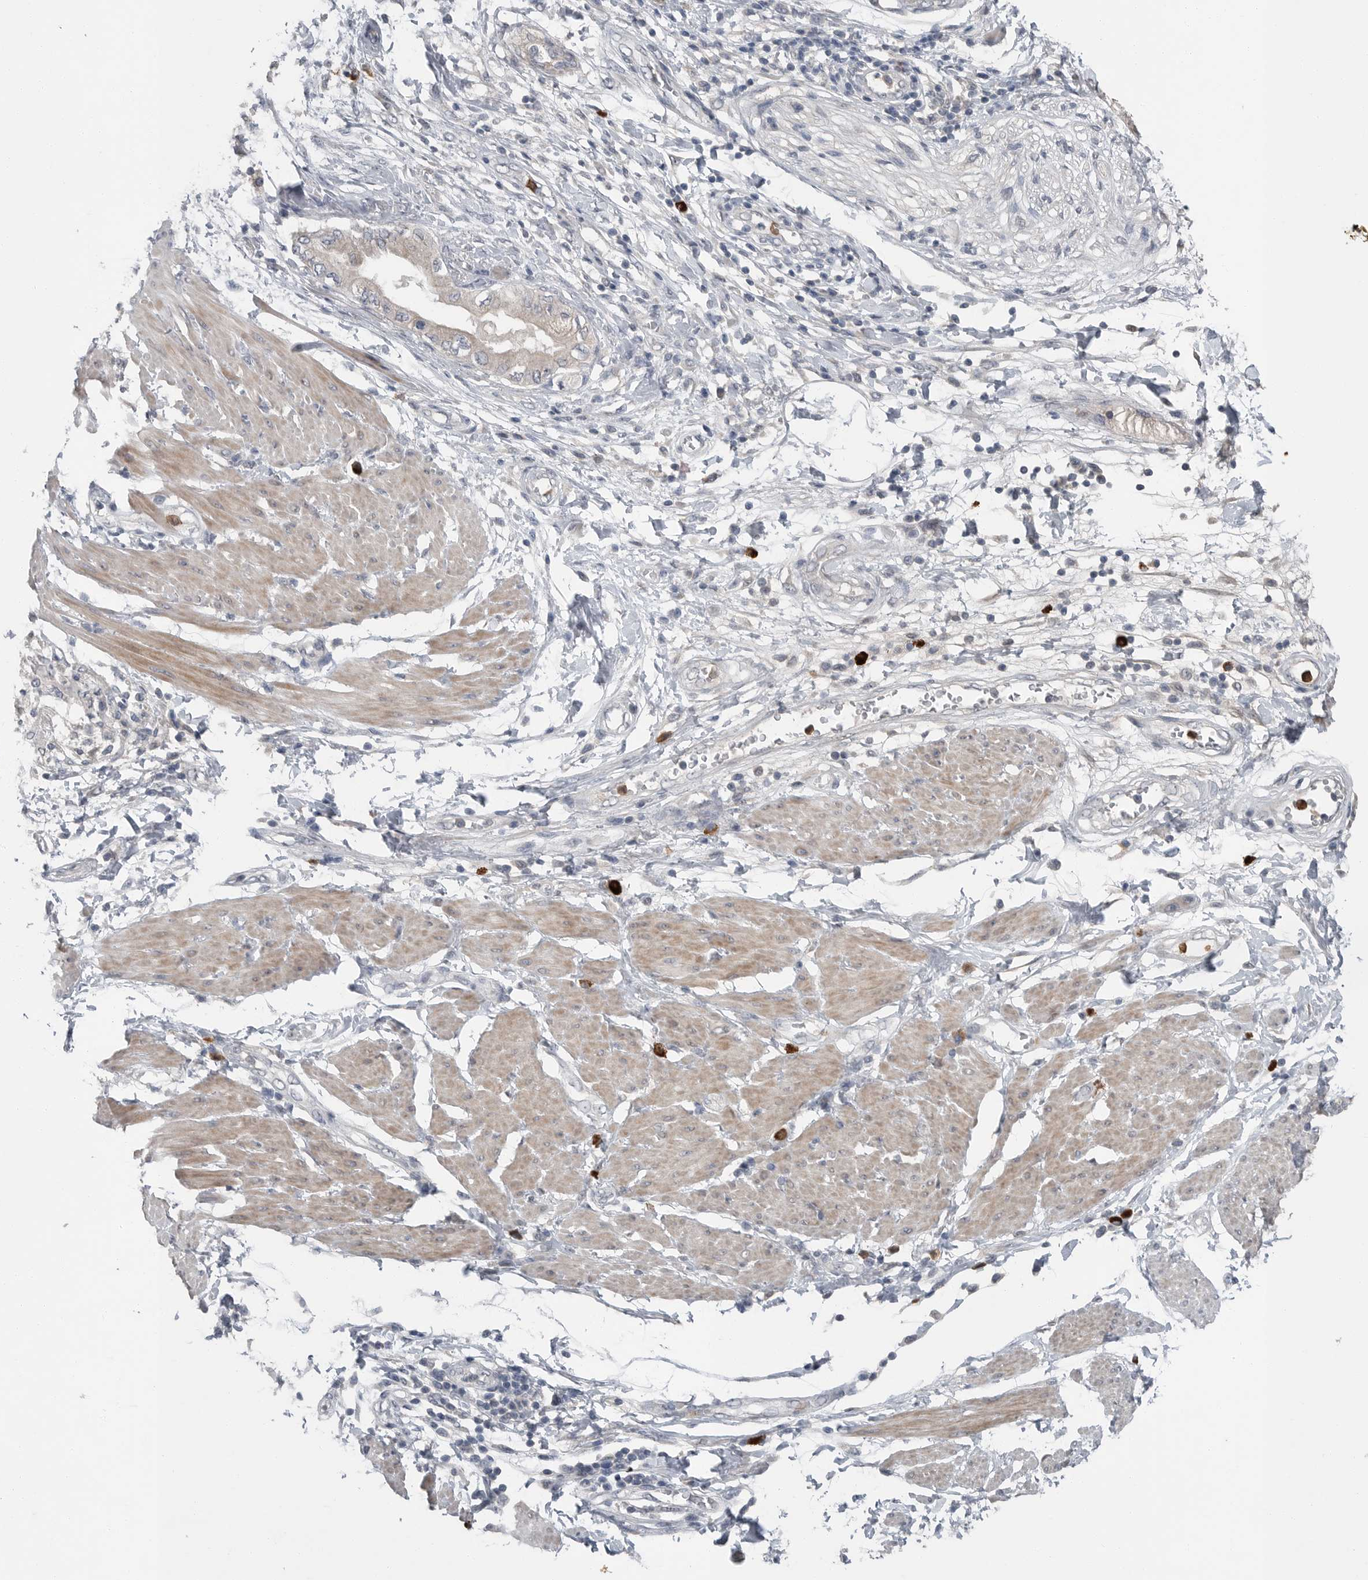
{"staining": {"intensity": "weak", "quantity": "<25%", "location": "cytoplasmic/membranous"}, "tissue": "pancreatic cancer", "cell_type": "Tumor cells", "image_type": "cancer", "snomed": [{"axis": "morphology", "description": "Normal tissue, NOS"}, {"axis": "morphology", "description": "Adenocarcinoma, NOS"}, {"axis": "topography", "description": "Pancreas"}, {"axis": "topography", "description": "Duodenum"}], "caption": "Tumor cells show no significant protein expression in pancreatic cancer (adenocarcinoma). (Brightfield microscopy of DAB (3,3'-diaminobenzidine) immunohistochemistry (IHC) at high magnification).", "gene": "SCP2", "patient": {"sex": "female", "age": 60}}